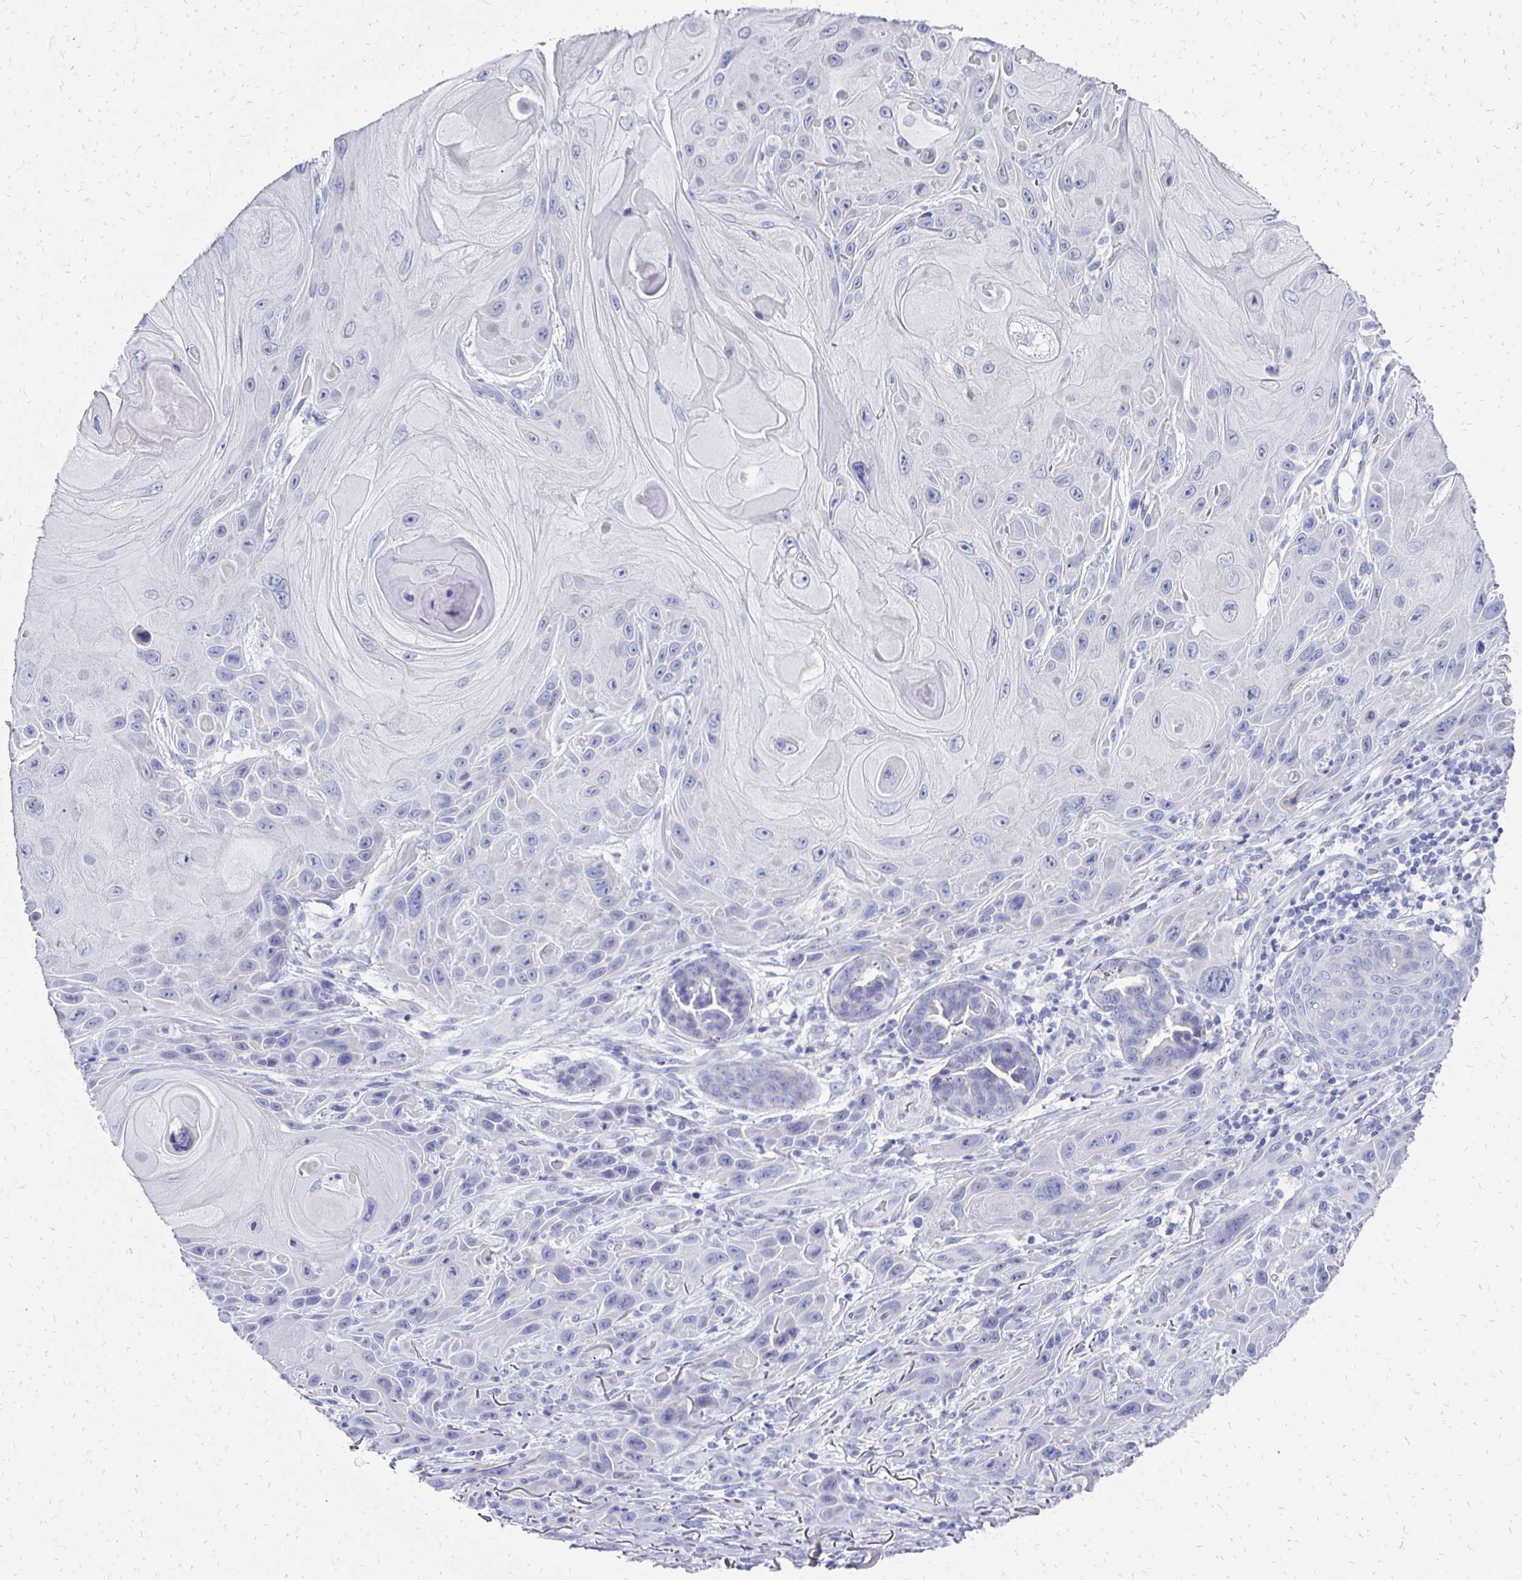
{"staining": {"intensity": "negative", "quantity": "none", "location": "none"}, "tissue": "skin cancer", "cell_type": "Tumor cells", "image_type": "cancer", "snomed": [{"axis": "morphology", "description": "Squamous cell carcinoma, NOS"}, {"axis": "topography", "description": "Skin"}], "caption": "There is no significant staining in tumor cells of skin cancer.", "gene": "SYCP3", "patient": {"sex": "female", "age": 94}}